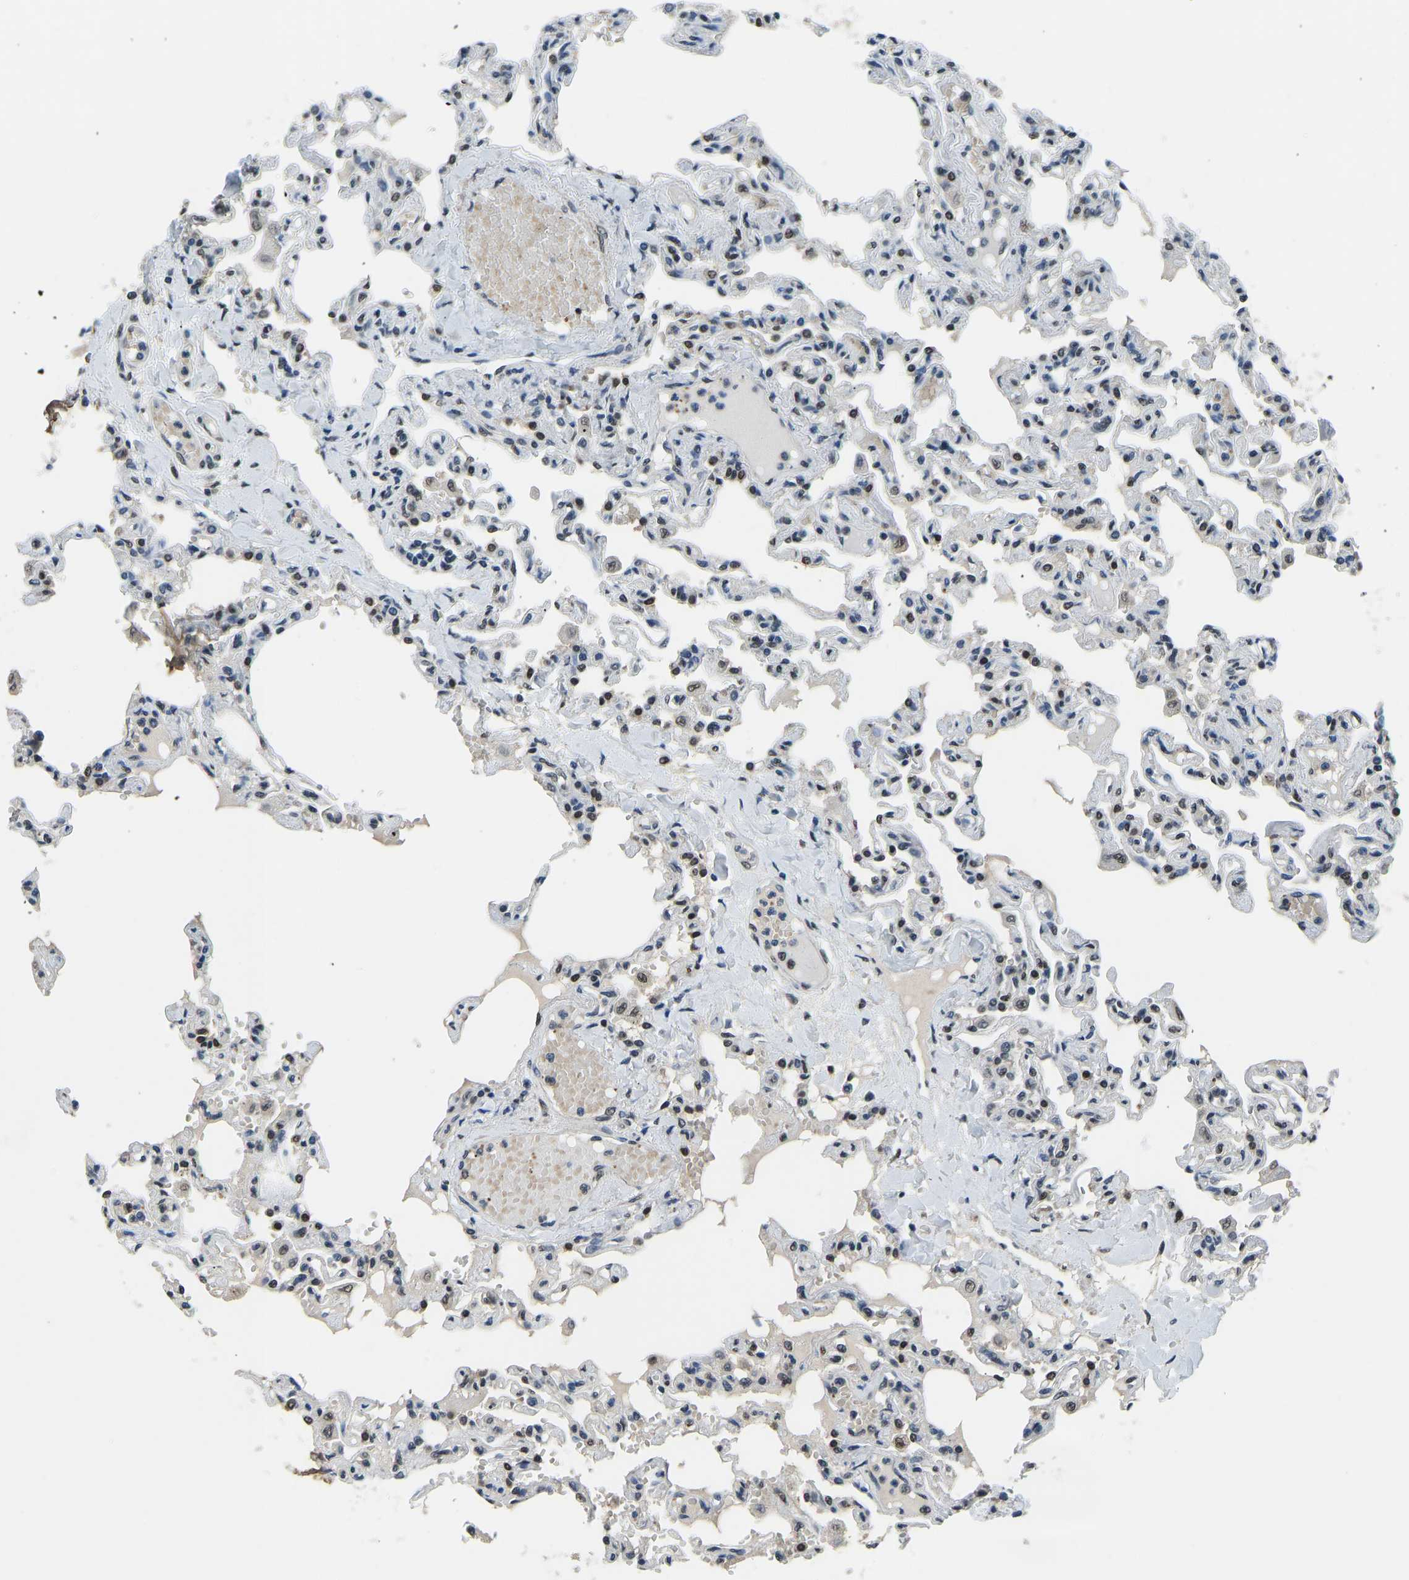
{"staining": {"intensity": "moderate", "quantity": "<25%", "location": "nuclear"}, "tissue": "lung", "cell_type": "Alveolar cells", "image_type": "normal", "snomed": [{"axis": "morphology", "description": "Normal tissue, NOS"}, {"axis": "topography", "description": "Lung"}], "caption": "Immunohistochemical staining of unremarkable human lung displays moderate nuclear protein staining in about <25% of alveolar cells. Nuclei are stained in blue.", "gene": "FOS", "patient": {"sex": "male", "age": 21}}